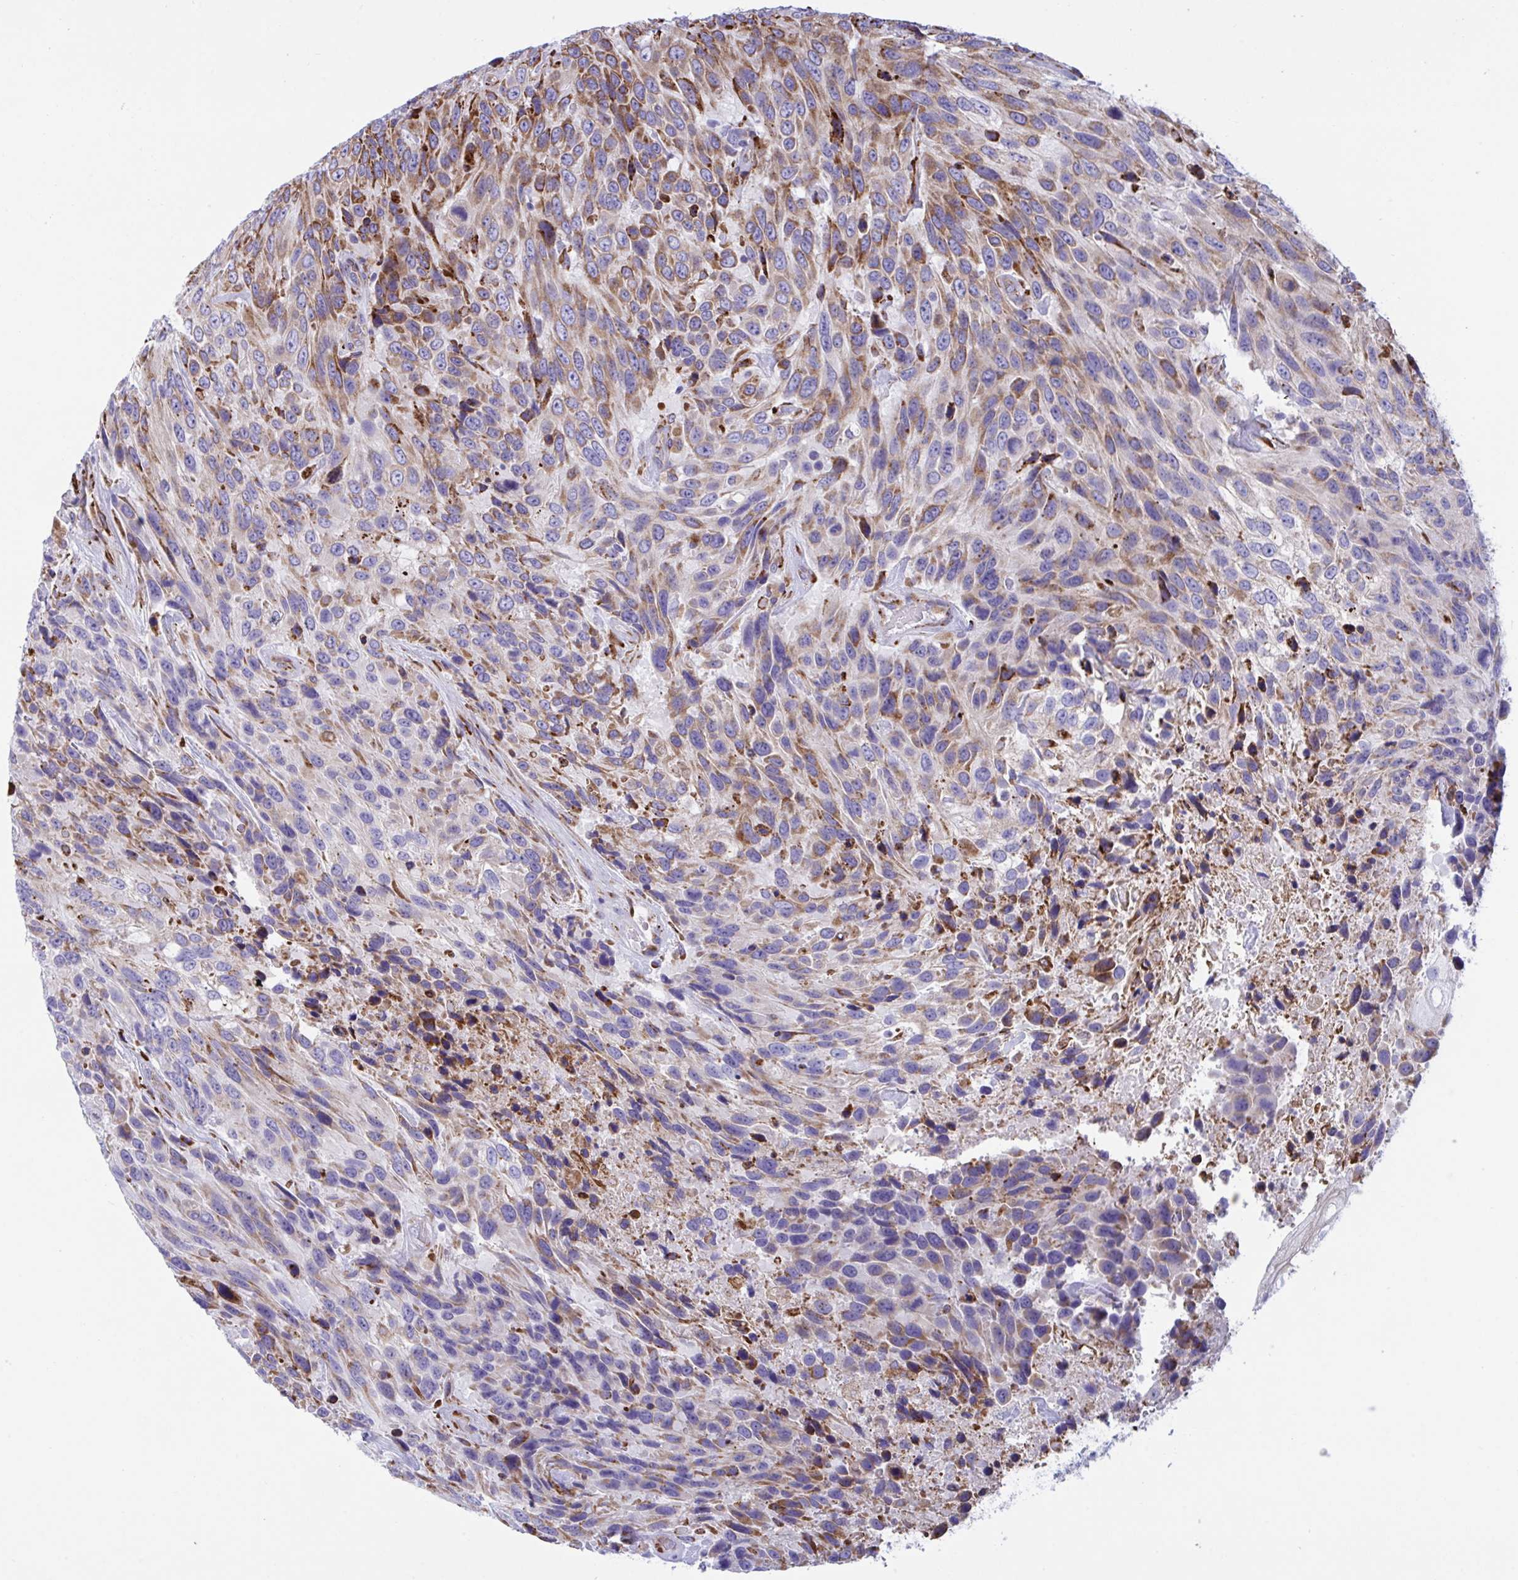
{"staining": {"intensity": "moderate", "quantity": ">75%", "location": "cytoplasmic/membranous"}, "tissue": "urothelial cancer", "cell_type": "Tumor cells", "image_type": "cancer", "snomed": [{"axis": "morphology", "description": "Urothelial carcinoma, High grade"}, {"axis": "topography", "description": "Urinary bladder"}], "caption": "The immunohistochemical stain highlights moderate cytoplasmic/membranous staining in tumor cells of urothelial cancer tissue.", "gene": "PEAK3", "patient": {"sex": "female", "age": 70}}